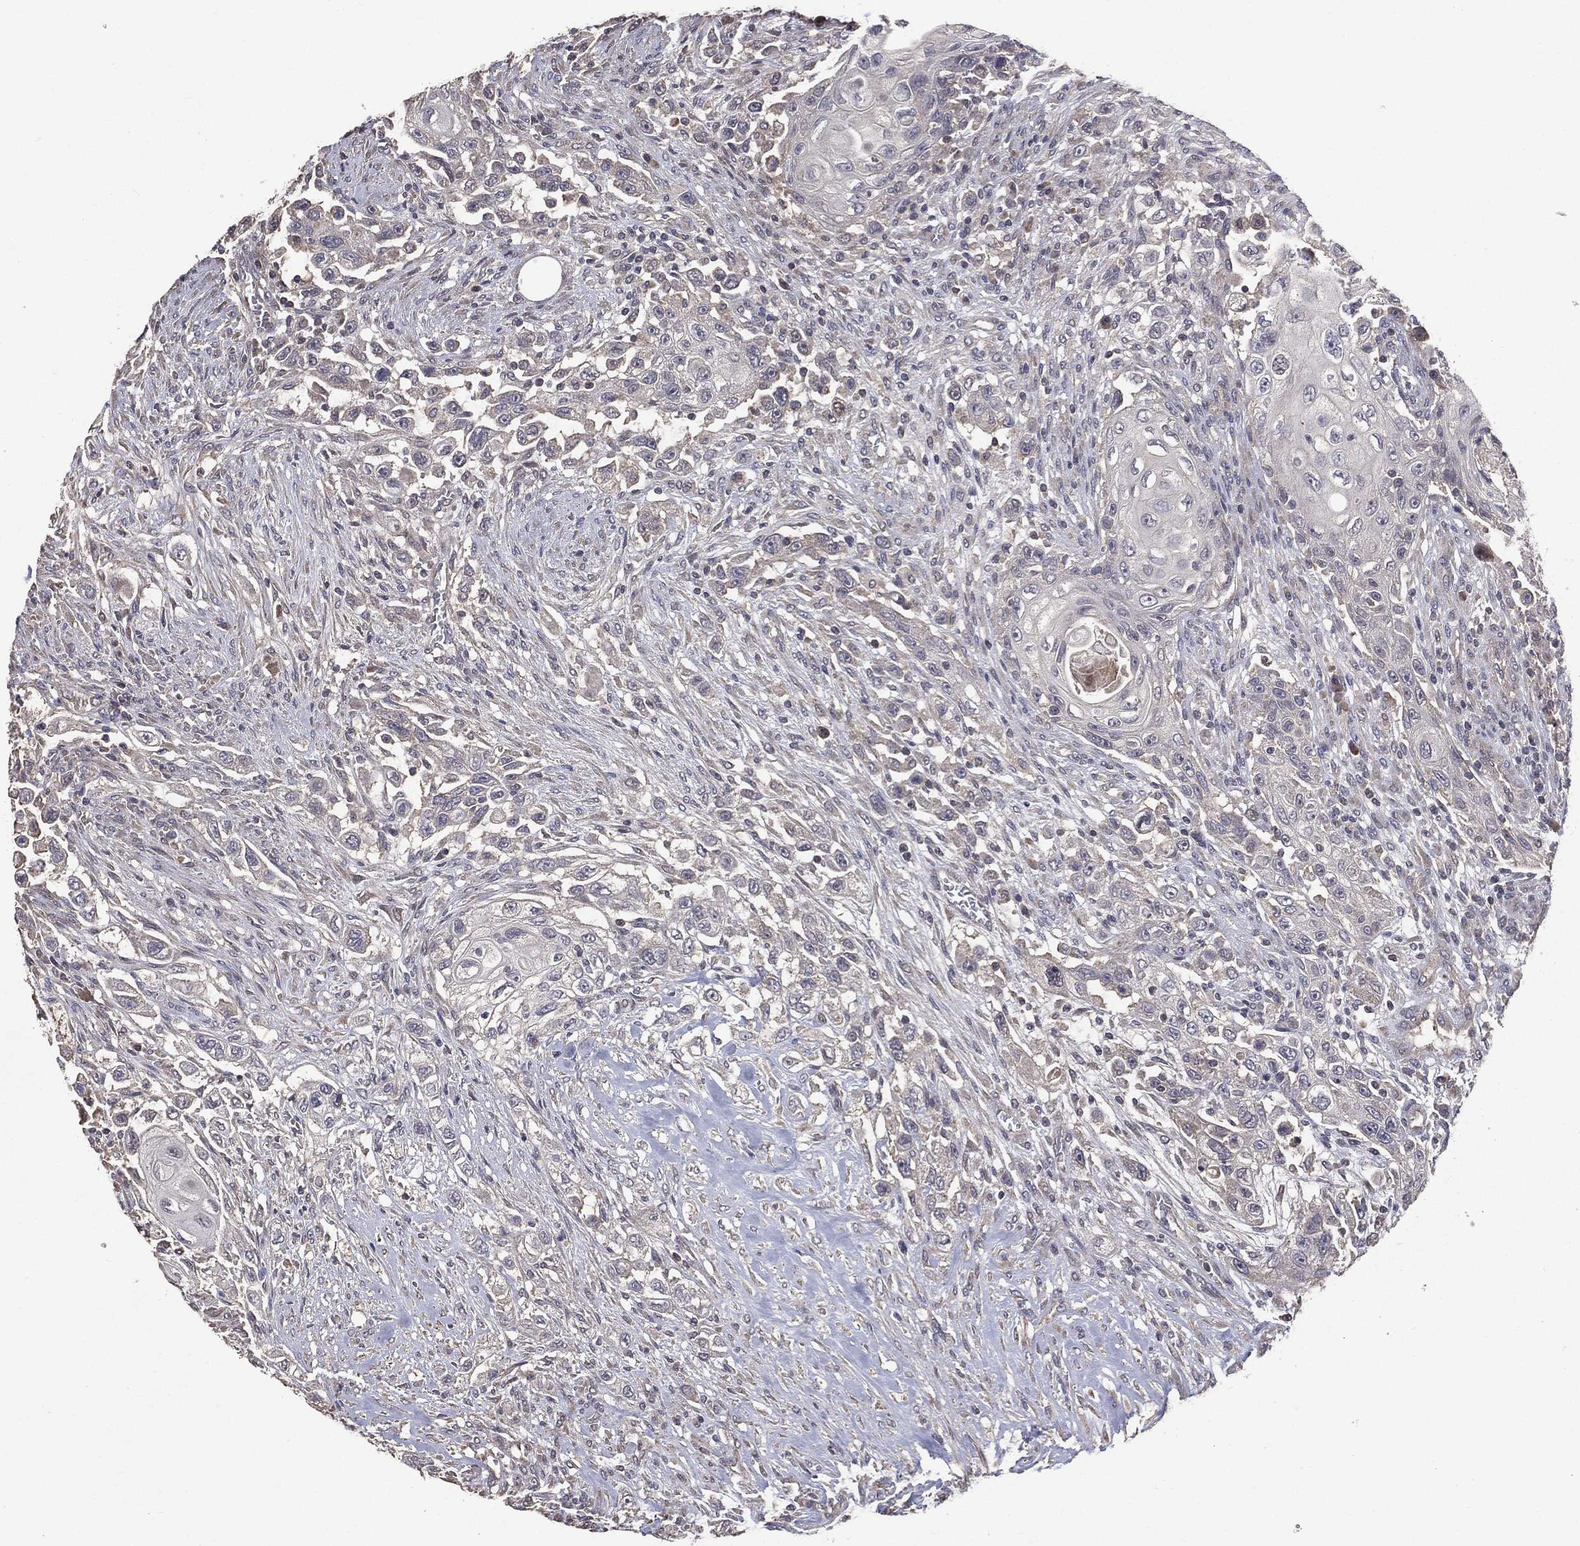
{"staining": {"intensity": "negative", "quantity": "none", "location": "none"}, "tissue": "urothelial cancer", "cell_type": "Tumor cells", "image_type": "cancer", "snomed": [{"axis": "morphology", "description": "Urothelial carcinoma, High grade"}, {"axis": "topography", "description": "Urinary bladder"}], "caption": "This is an immunohistochemistry image of human urothelial cancer. There is no staining in tumor cells.", "gene": "MTOR", "patient": {"sex": "female", "age": 56}}